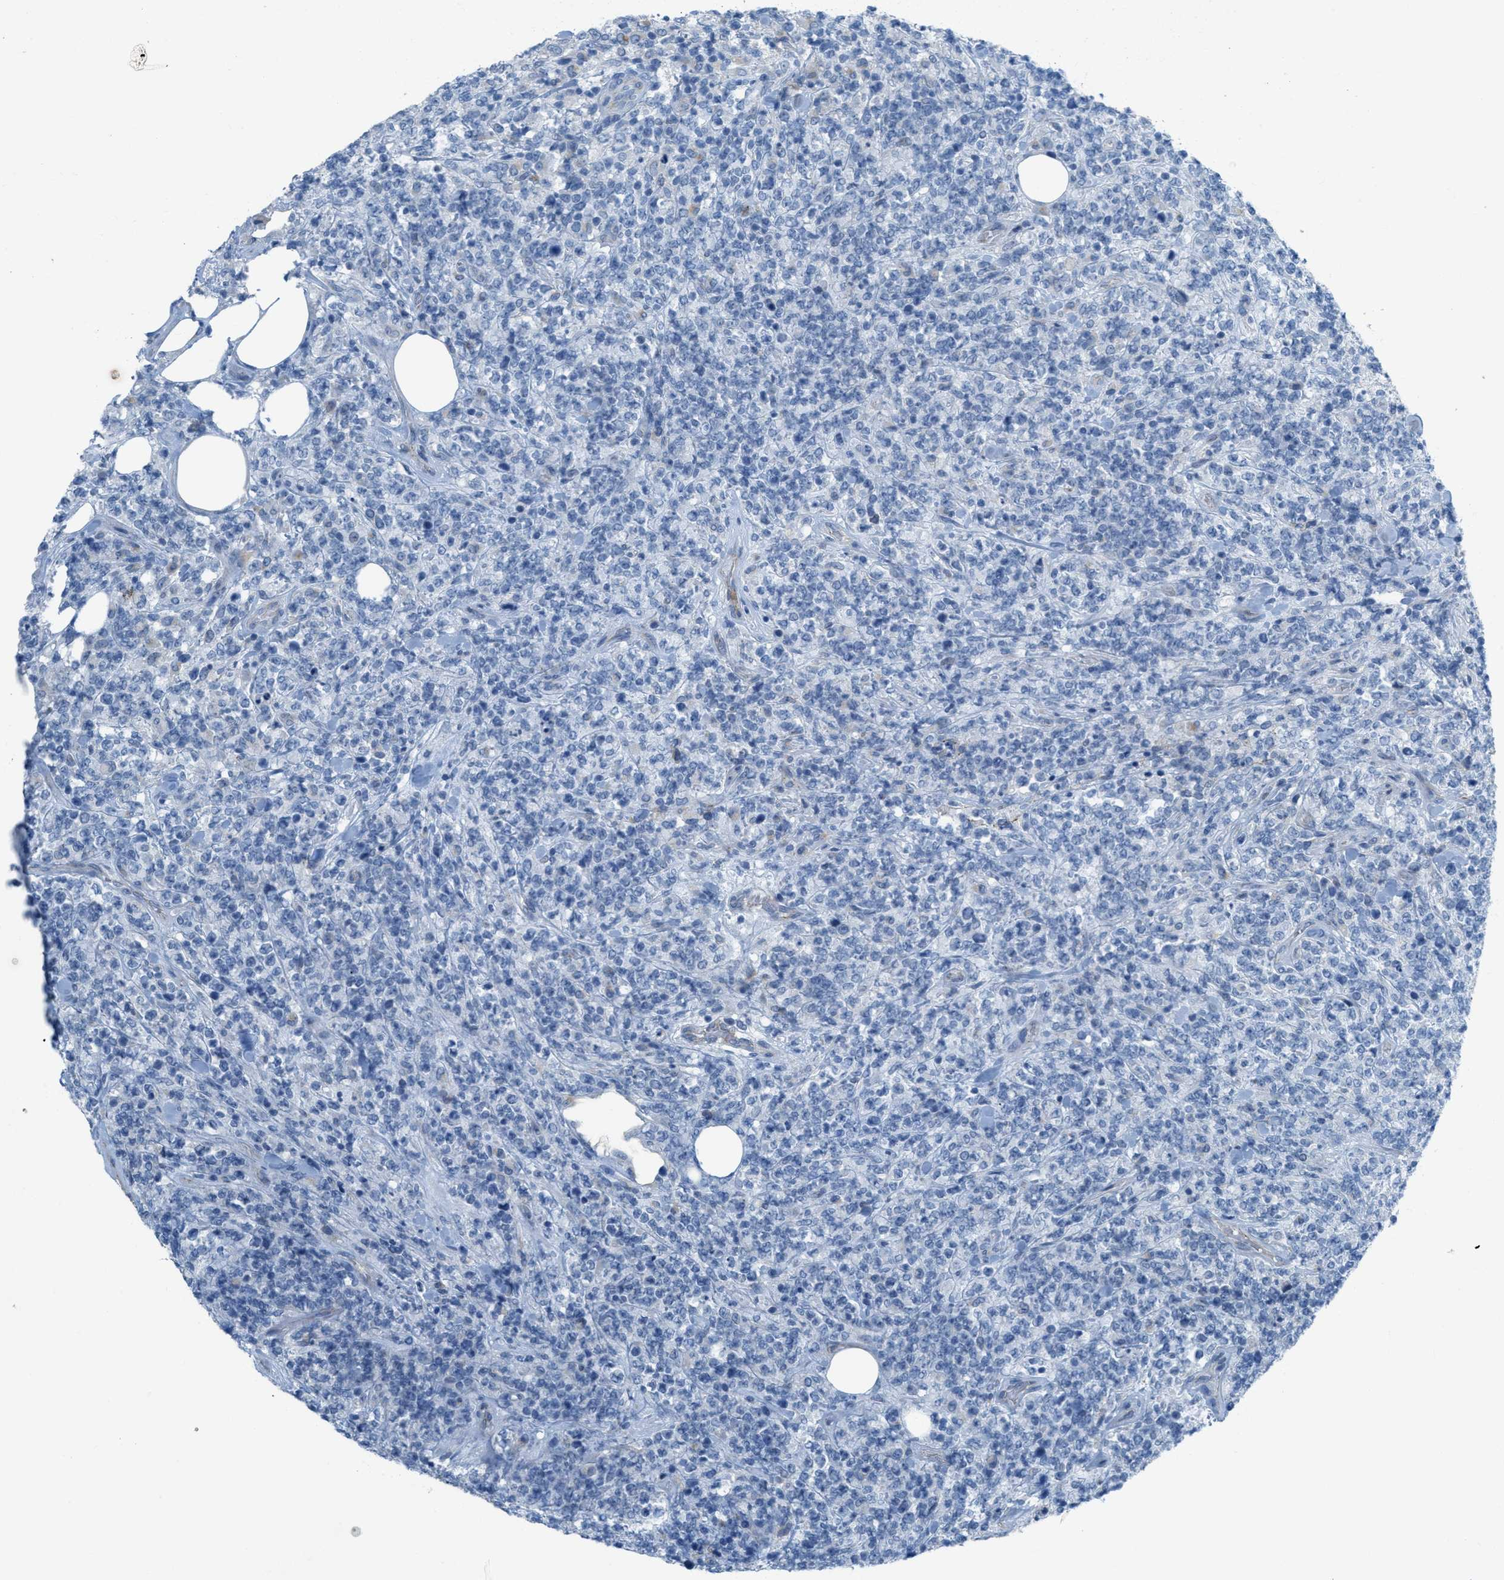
{"staining": {"intensity": "negative", "quantity": "none", "location": "none"}, "tissue": "lymphoma", "cell_type": "Tumor cells", "image_type": "cancer", "snomed": [{"axis": "morphology", "description": "Malignant lymphoma, non-Hodgkin's type, High grade"}, {"axis": "topography", "description": "Soft tissue"}], "caption": "DAB immunohistochemical staining of malignant lymphoma, non-Hodgkin's type (high-grade) displays no significant positivity in tumor cells. (DAB (3,3'-diaminobenzidine) immunohistochemistry visualized using brightfield microscopy, high magnification).", "gene": "CRB3", "patient": {"sex": "male", "age": 18}}